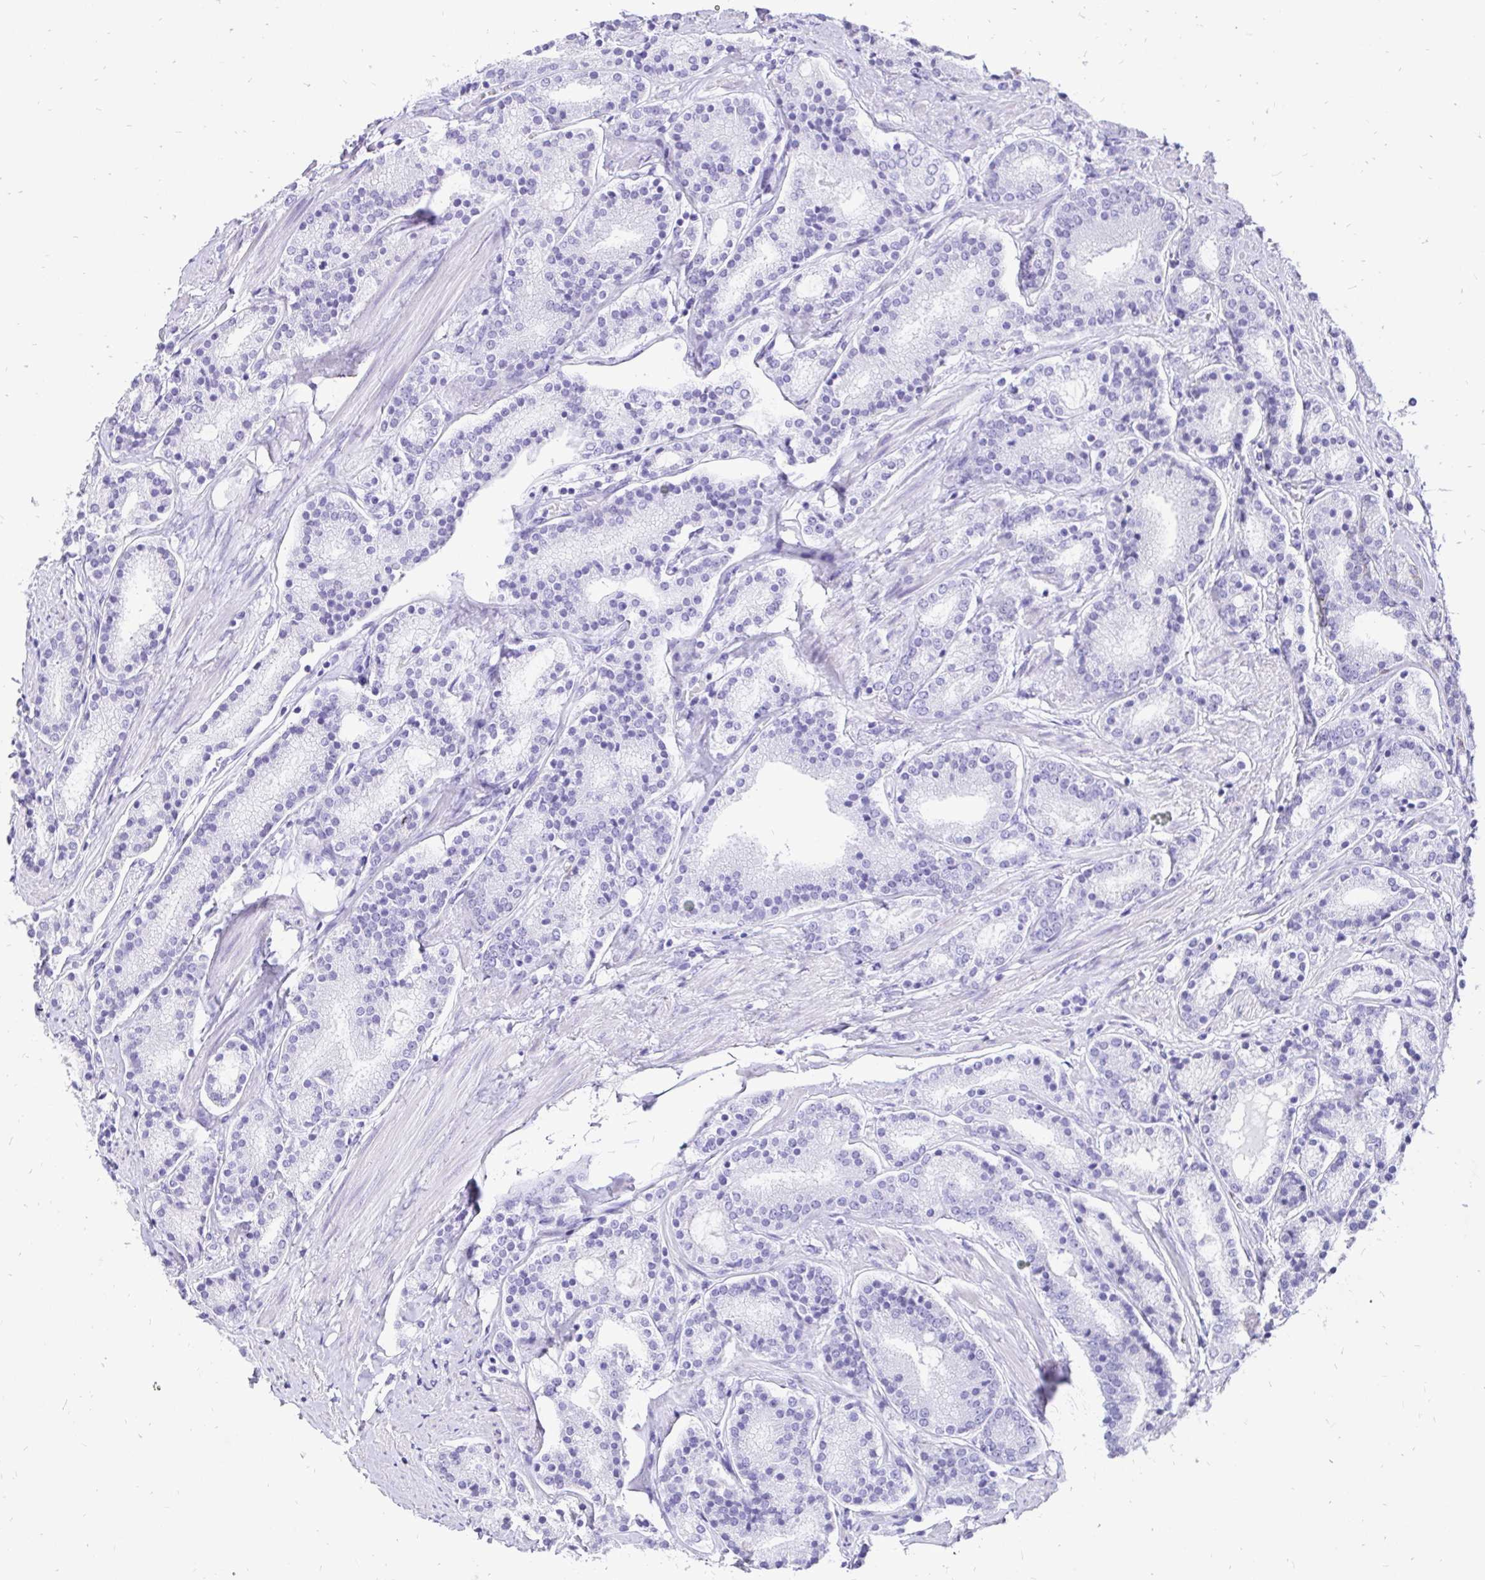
{"staining": {"intensity": "negative", "quantity": "none", "location": "none"}, "tissue": "prostate cancer", "cell_type": "Tumor cells", "image_type": "cancer", "snomed": [{"axis": "morphology", "description": "Adenocarcinoma, High grade"}, {"axis": "topography", "description": "Prostate"}], "caption": "Immunohistochemistry of adenocarcinoma (high-grade) (prostate) reveals no positivity in tumor cells.", "gene": "KRT13", "patient": {"sex": "male", "age": 63}}